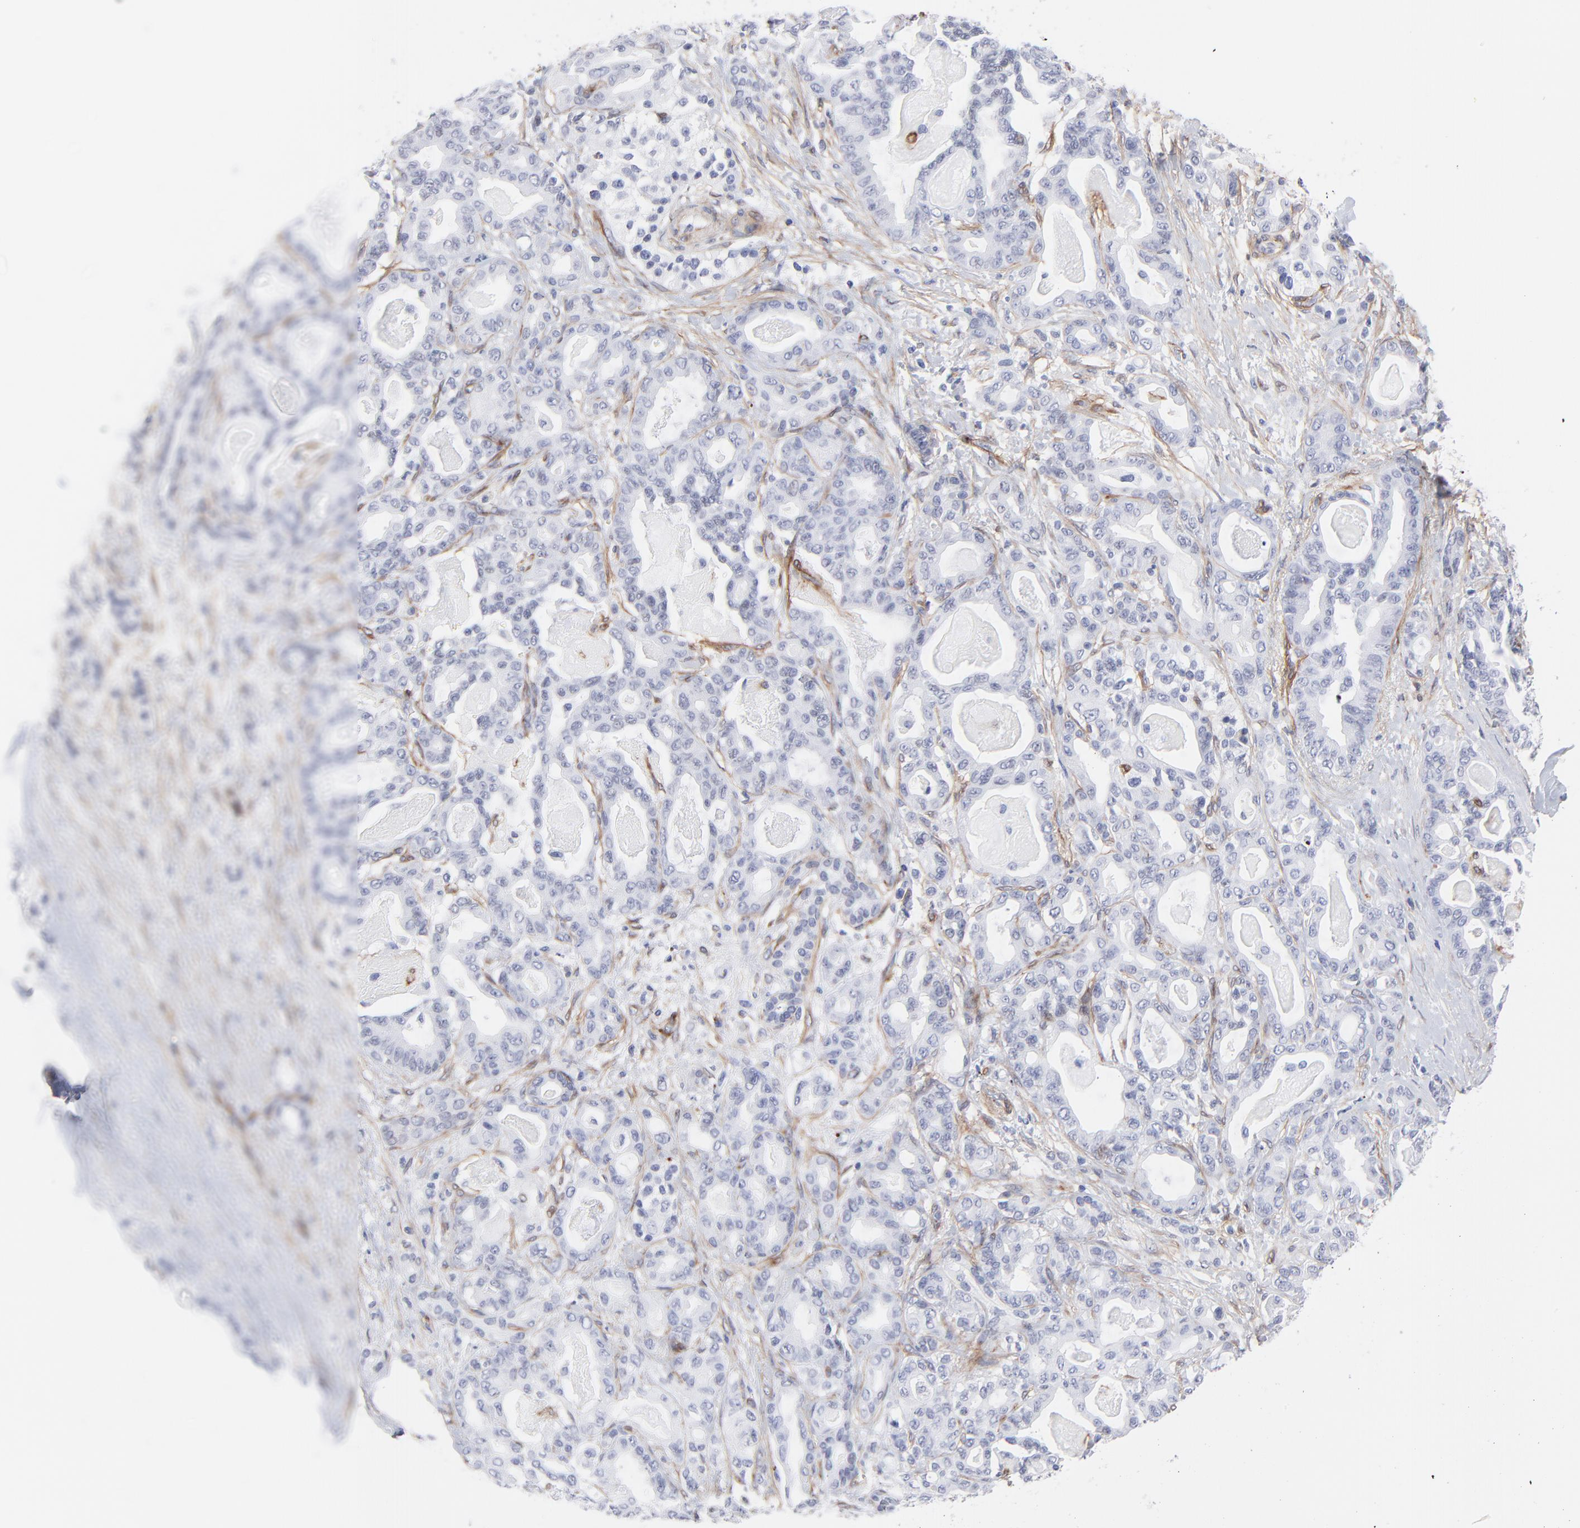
{"staining": {"intensity": "negative", "quantity": "none", "location": "none"}, "tissue": "pancreatic cancer", "cell_type": "Tumor cells", "image_type": "cancer", "snomed": [{"axis": "morphology", "description": "Adenocarcinoma, NOS"}, {"axis": "topography", "description": "Pancreas"}], "caption": "A high-resolution image shows IHC staining of pancreatic cancer (adenocarcinoma), which displays no significant staining in tumor cells. (Immunohistochemistry, brightfield microscopy, high magnification).", "gene": "PDGFRB", "patient": {"sex": "male", "age": 63}}